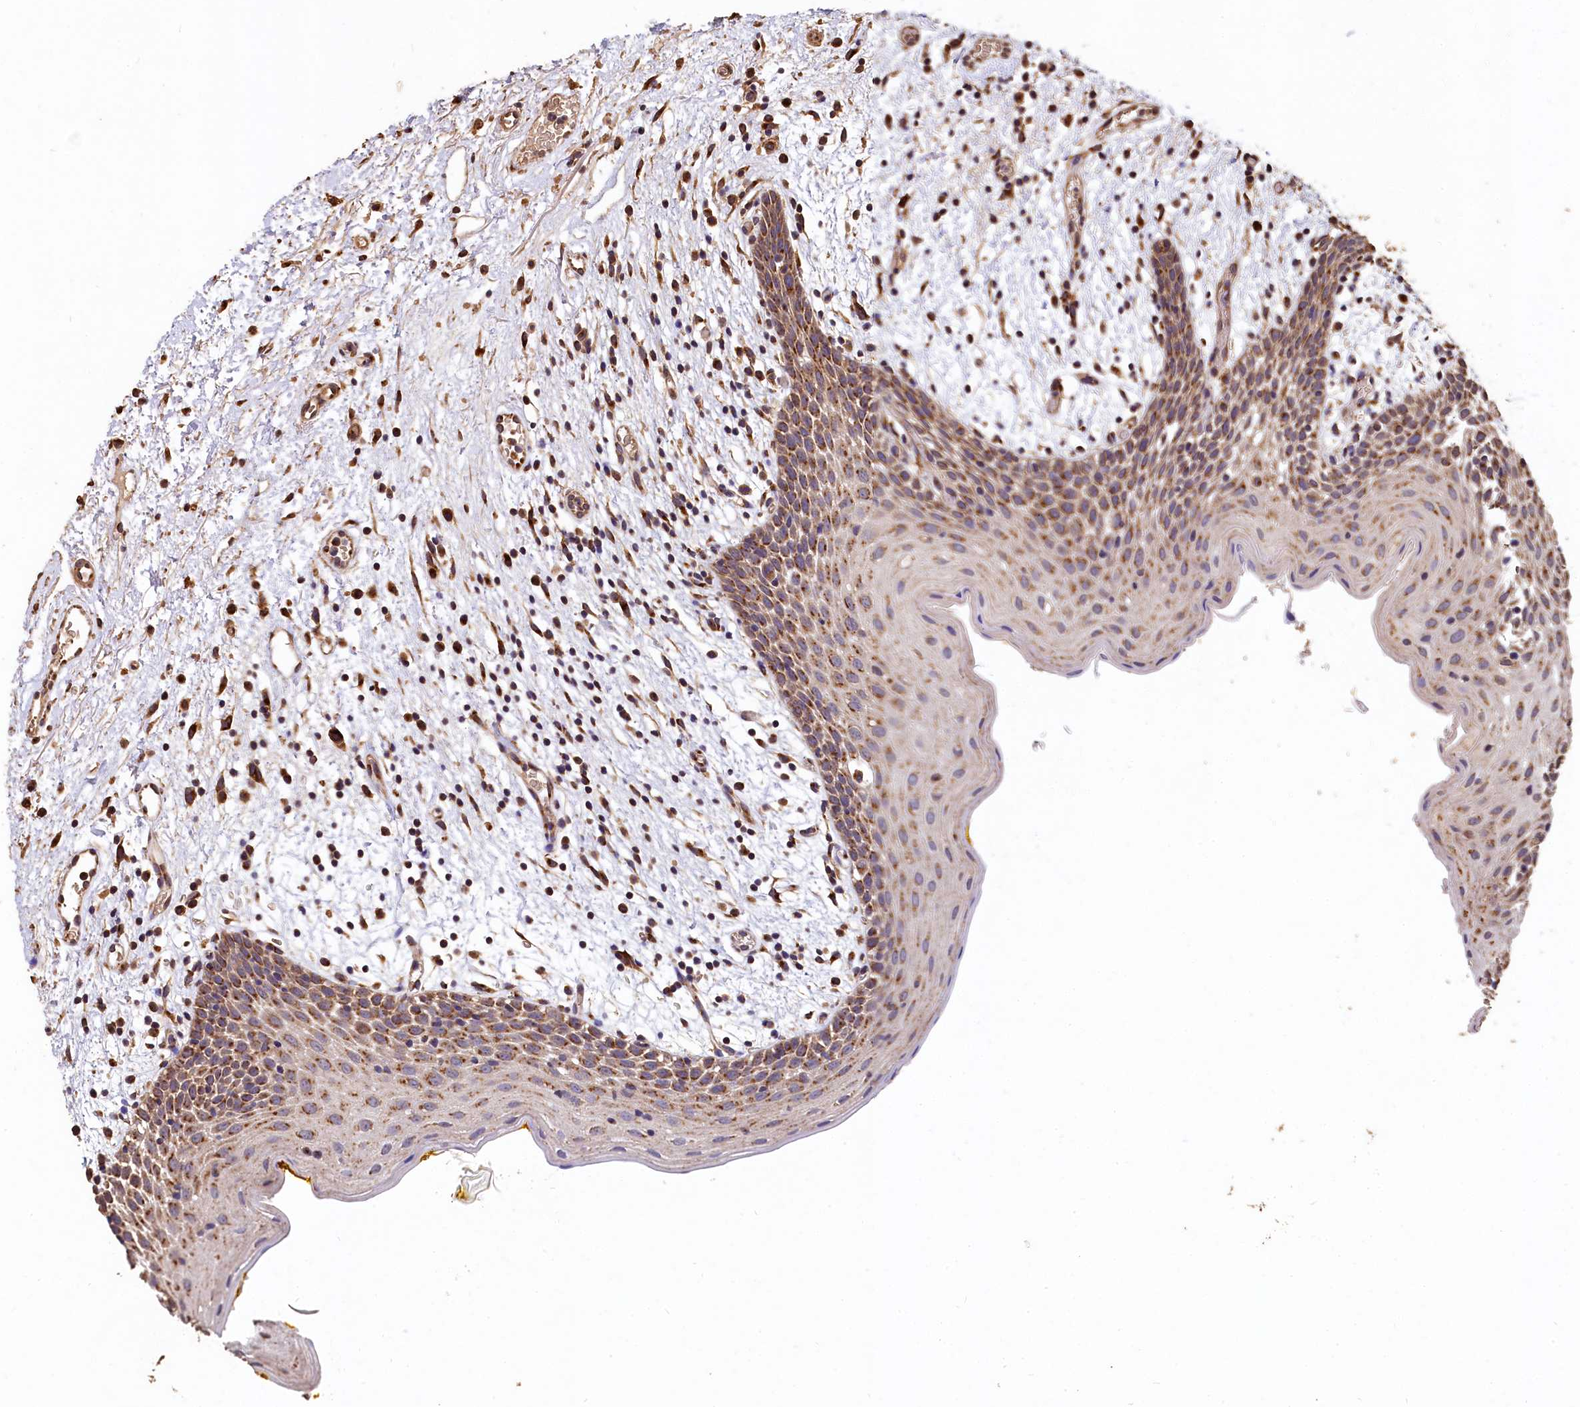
{"staining": {"intensity": "moderate", "quantity": "25%-75%", "location": "cytoplasmic/membranous"}, "tissue": "oral mucosa", "cell_type": "Squamous epithelial cells", "image_type": "normal", "snomed": [{"axis": "morphology", "description": "Normal tissue, NOS"}, {"axis": "topography", "description": "Skeletal muscle"}, {"axis": "topography", "description": "Oral tissue"}, {"axis": "topography", "description": "Salivary gland"}, {"axis": "topography", "description": "Peripheral nerve tissue"}], "caption": "Protein staining exhibits moderate cytoplasmic/membranous staining in approximately 25%-75% of squamous epithelial cells in normal oral mucosa.", "gene": "LSM4", "patient": {"sex": "male", "age": 54}}